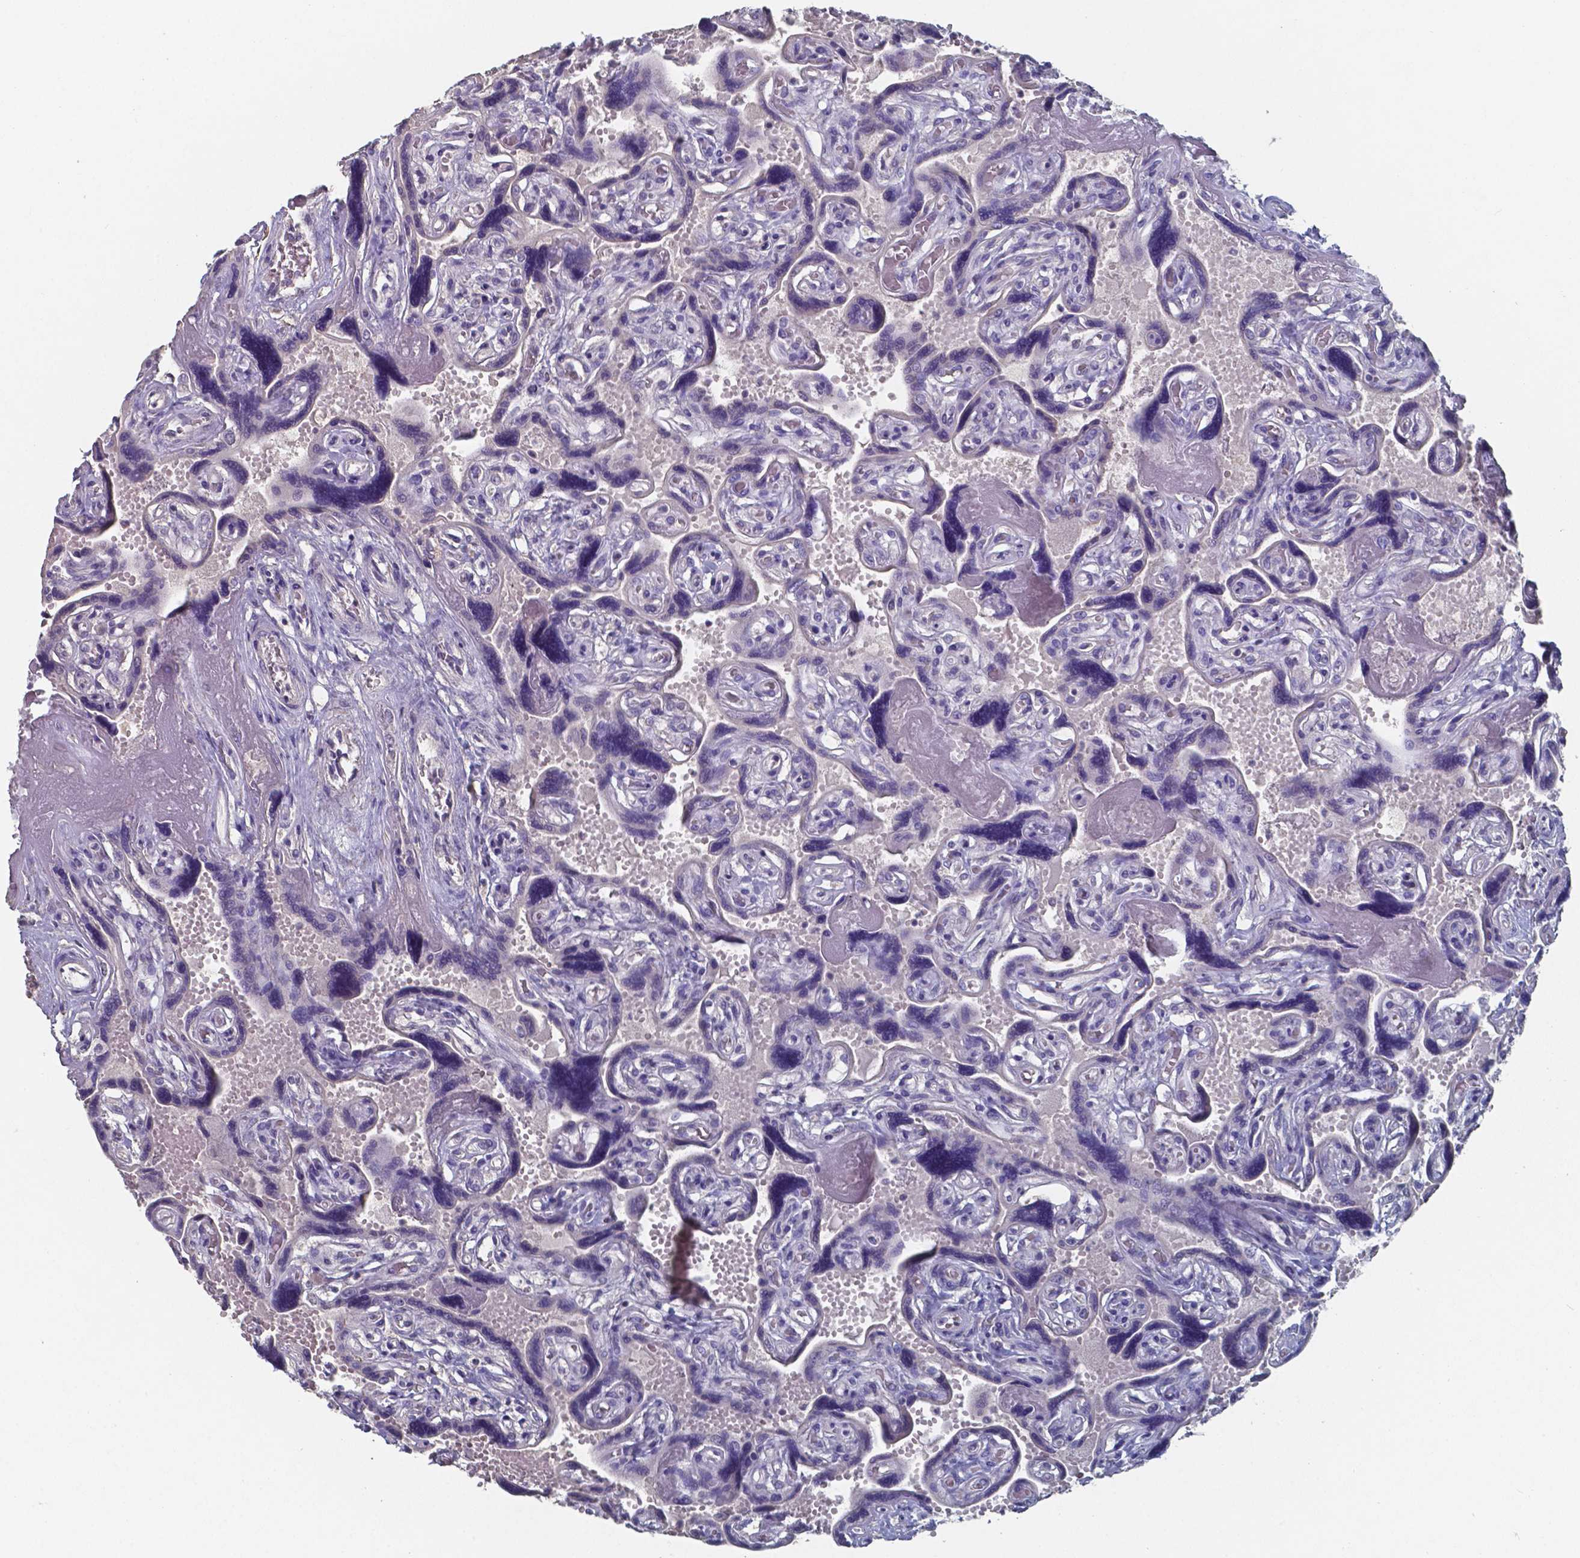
{"staining": {"intensity": "weak", "quantity": "<25%", "location": "nuclear"}, "tissue": "placenta", "cell_type": "Decidual cells", "image_type": "normal", "snomed": [{"axis": "morphology", "description": "Normal tissue, NOS"}, {"axis": "topography", "description": "Placenta"}], "caption": "Immunohistochemistry (IHC) histopathology image of unremarkable human placenta stained for a protein (brown), which reveals no expression in decidual cells.", "gene": "FOXJ1", "patient": {"sex": "female", "age": 32}}